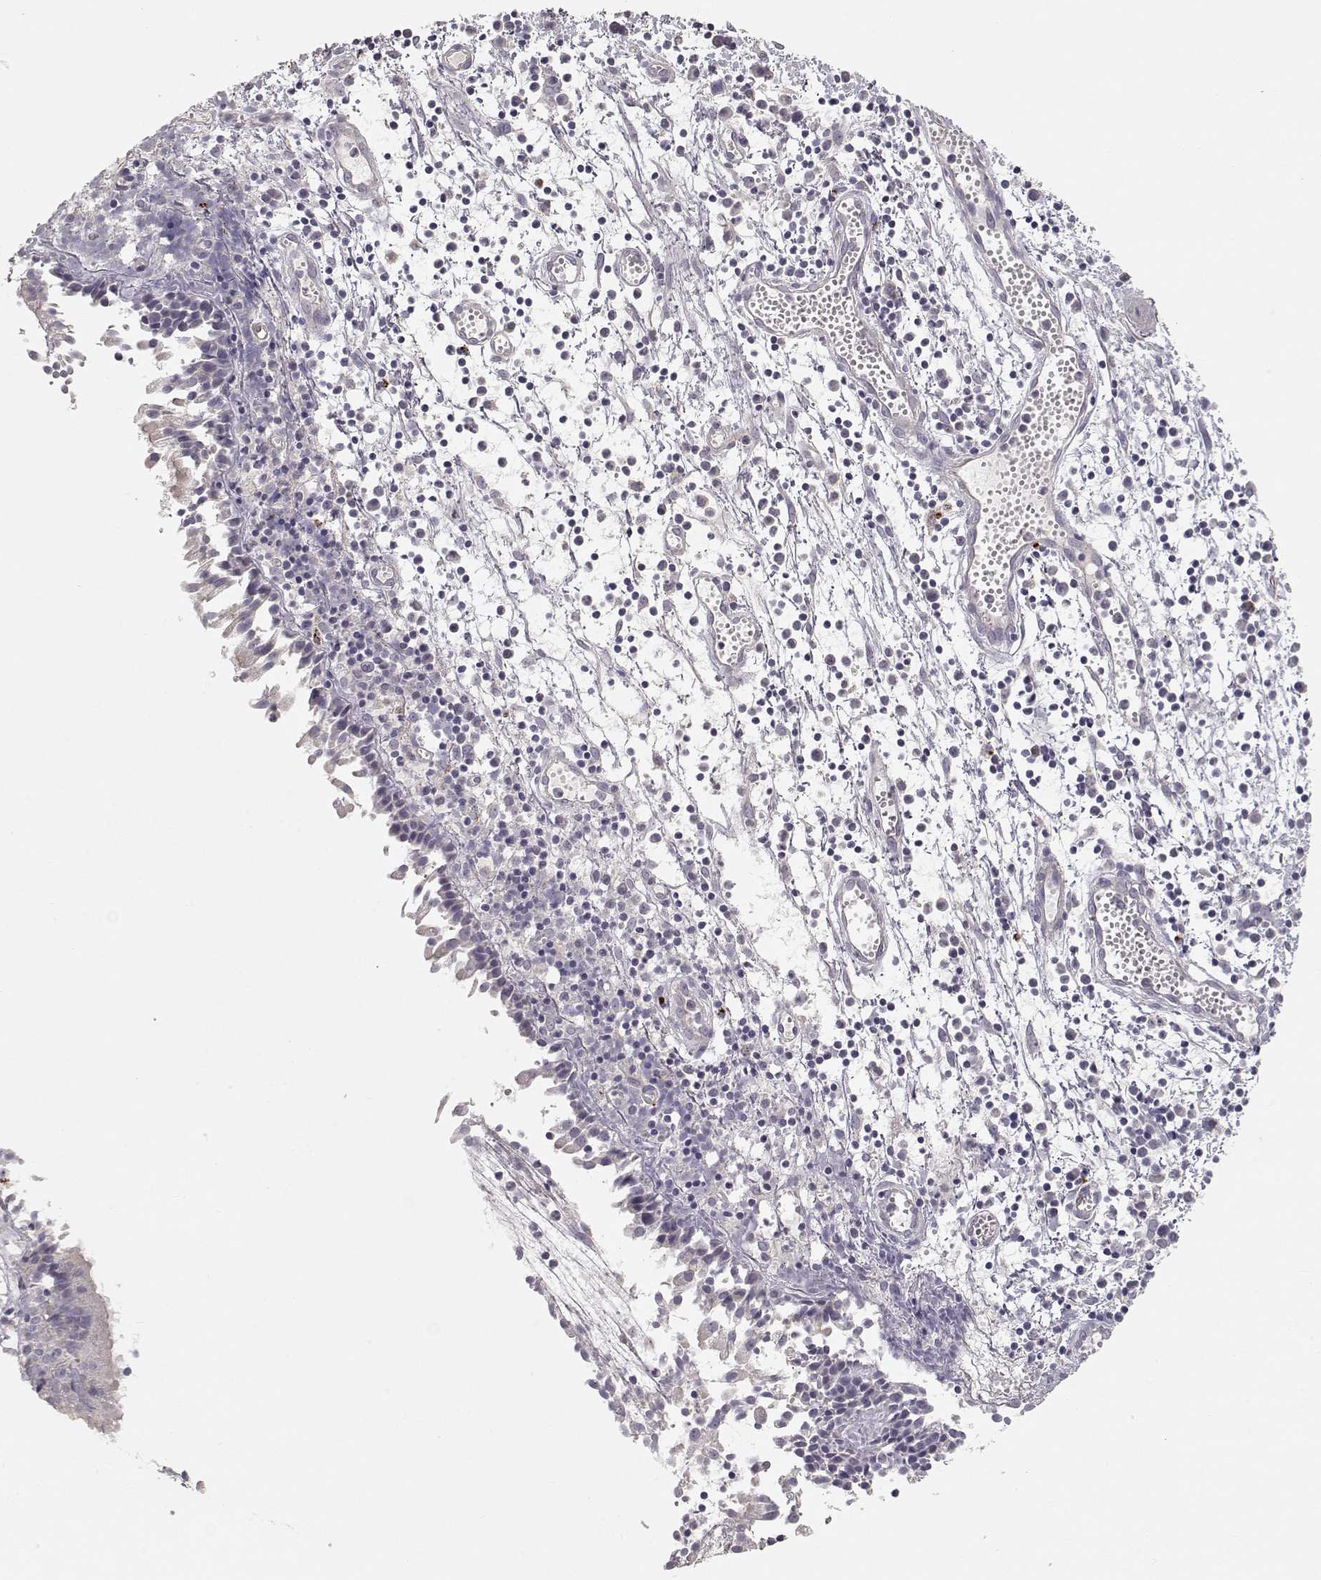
{"staining": {"intensity": "negative", "quantity": "none", "location": "none"}, "tissue": "nasopharynx", "cell_type": "Respiratory epithelial cells", "image_type": "normal", "snomed": [{"axis": "morphology", "description": "Normal tissue, NOS"}, {"axis": "topography", "description": "Nasopharynx"}], "caption": "IHC of unremarkable nasopharynx shows no expression in respiratory epithelial cells.", "gene": "ARHGAP8", "patient": {"sex": "male", "age": 9}}